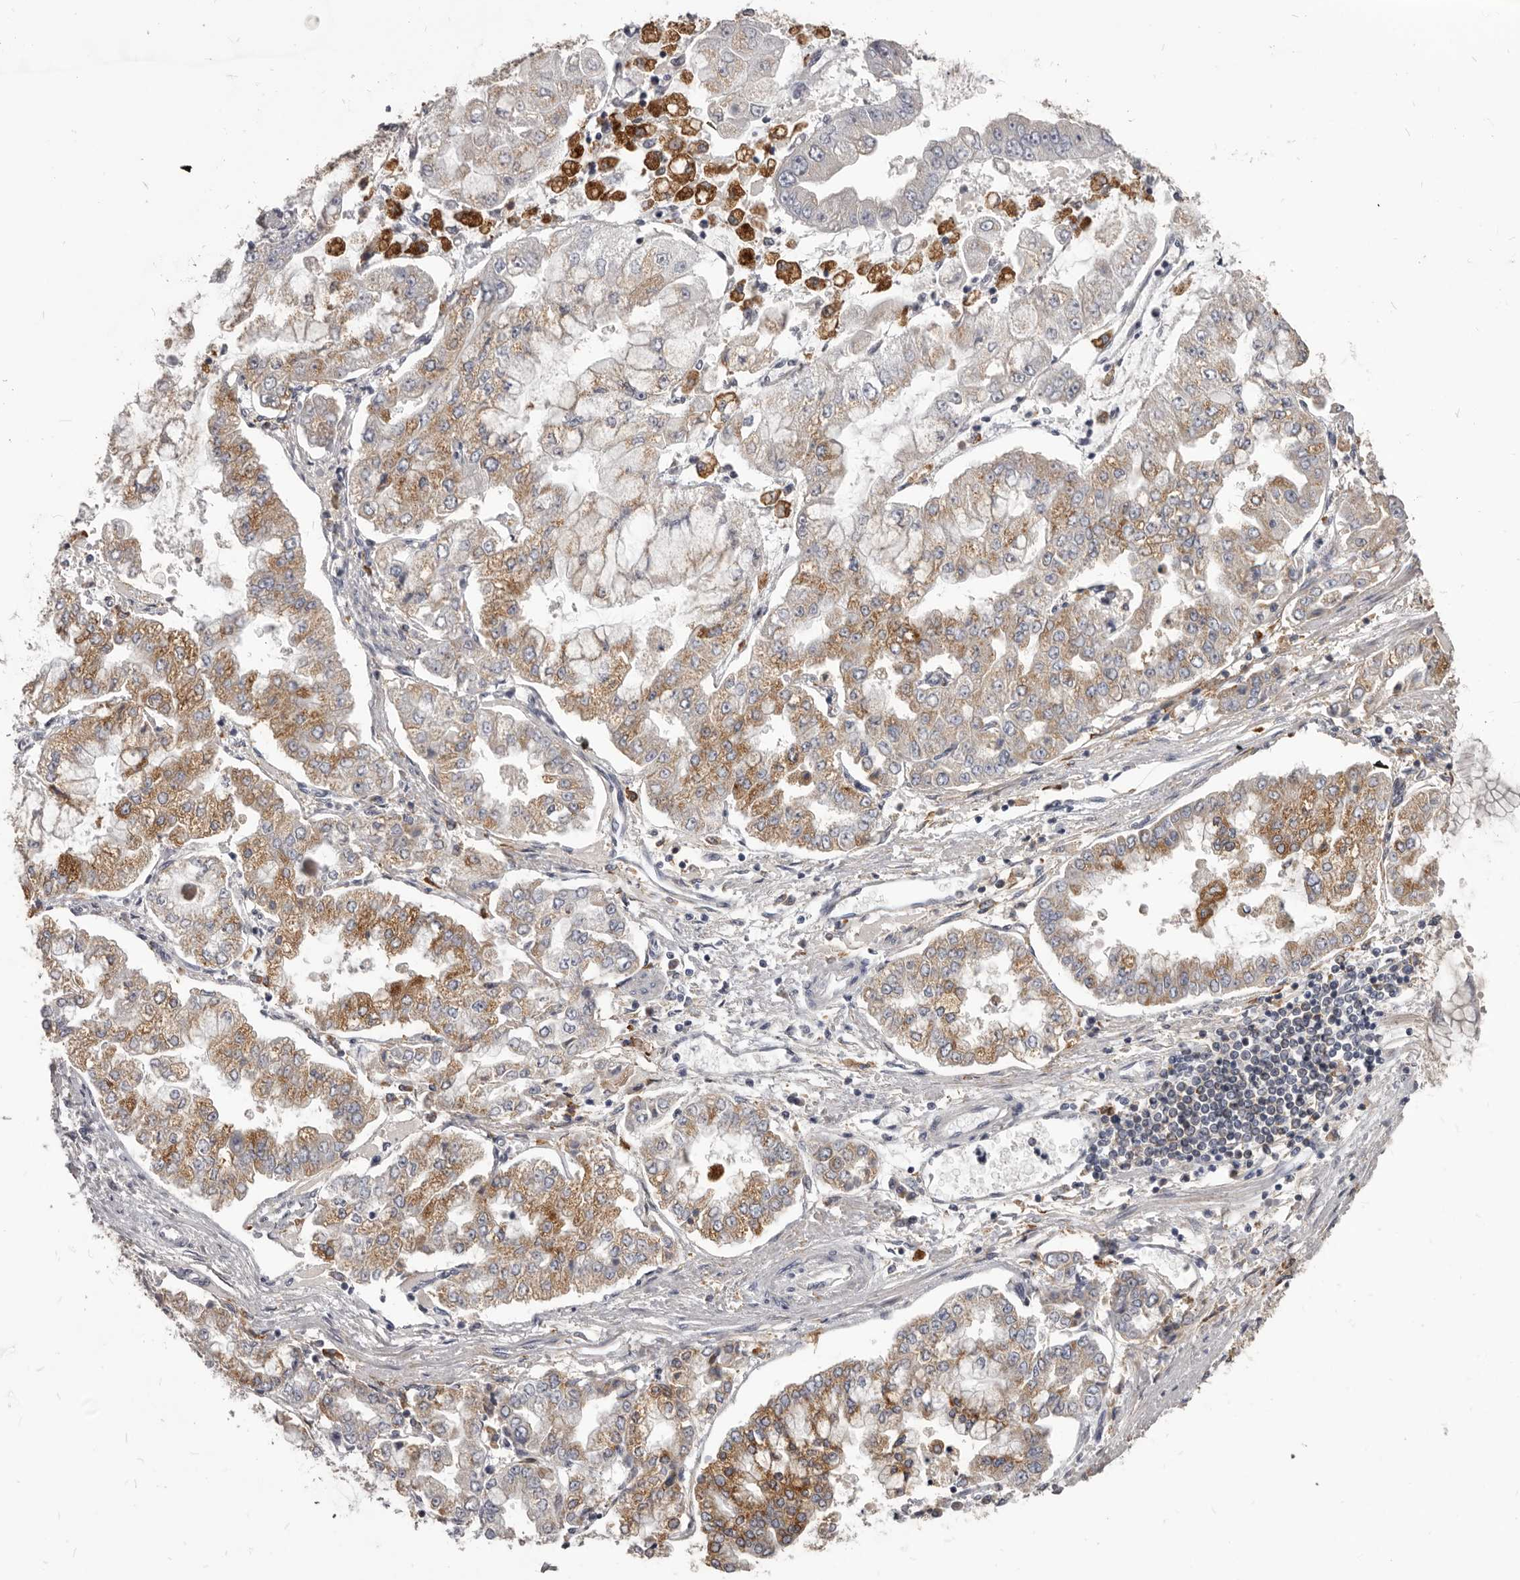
{"staining": {"intensity": "moderate", "quantity": ">75%", "location": "cytoplasmic/membranous"}, "tissue": "stomach cancer", "cell_type": "Tumor cells", "image_type": "cancer", "snomed": [{"axis": "morphology", "description": "Adenocarcinoma, NOS"}, {"axis": "topography", "description": "Stomach"}], "caption": "The histopathology image reveals immunohistochemical staining of stomach adenocarcinoma. There is moderate cytoplasmic/membranous staining is appreciated in approximately >75% of tumor cells.", "gene": "PI4K2A", "patient": {"sex": "male", "age": 76}}